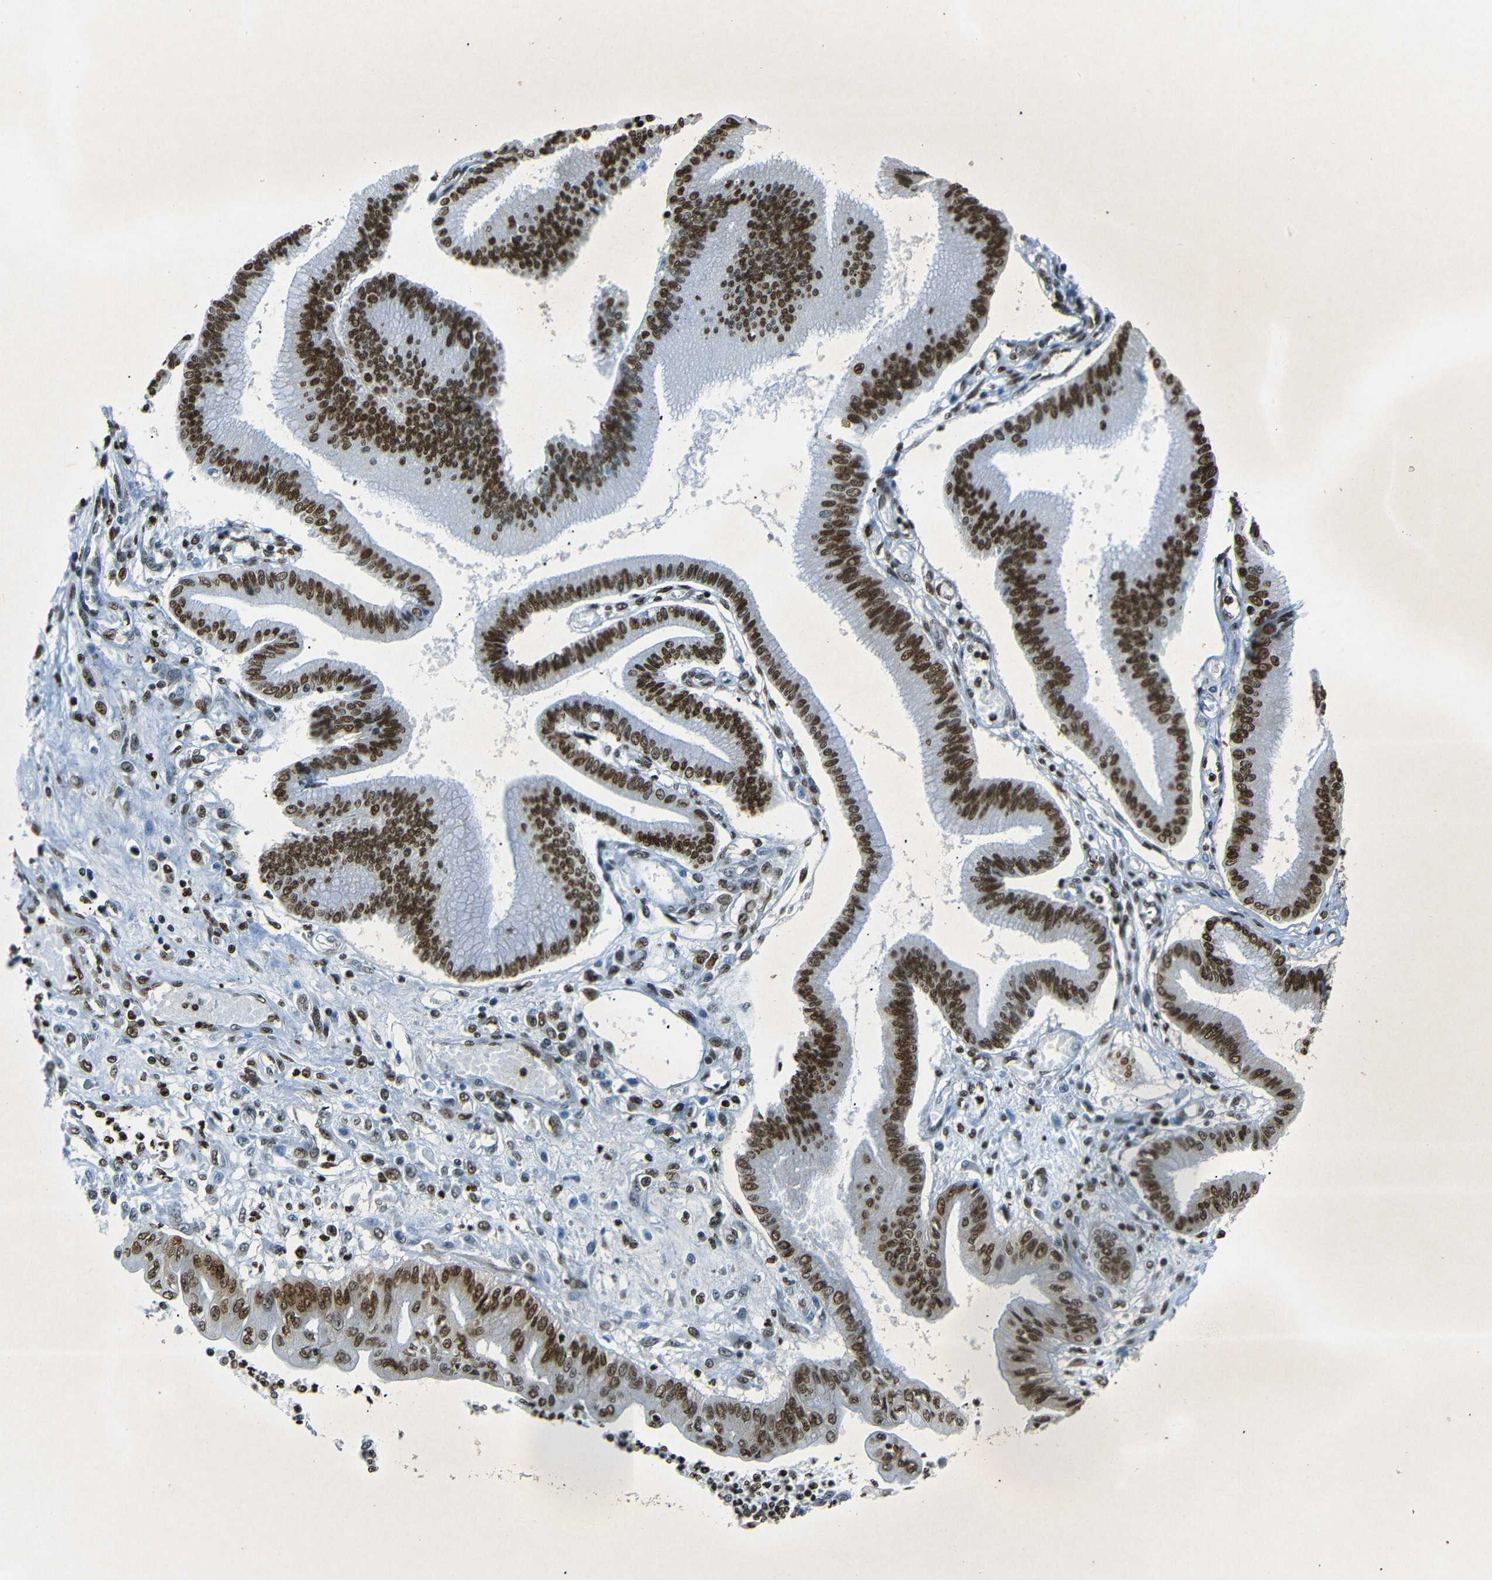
{"staining": {"intensity": "strong", "quantity": ">75%", "location": "nuclear"}, "tissue": "pancreatic cancer", "cell_type": "Tumor cells", "image_type": "cancer", "snomed": [{"axis": "morphology", "description": "Adenocarcinoma, NOS"}, {"axis": "topography", "description": "Pancreas"}], "caption": "Immunohistochemical staining of human pancreatic adenocarcinoma reveals high levels of strong nuclear protein staining in about >75% of tumor cells.", "gene": "HMGN1", "patient": {"sex": "male", "age": 56}}